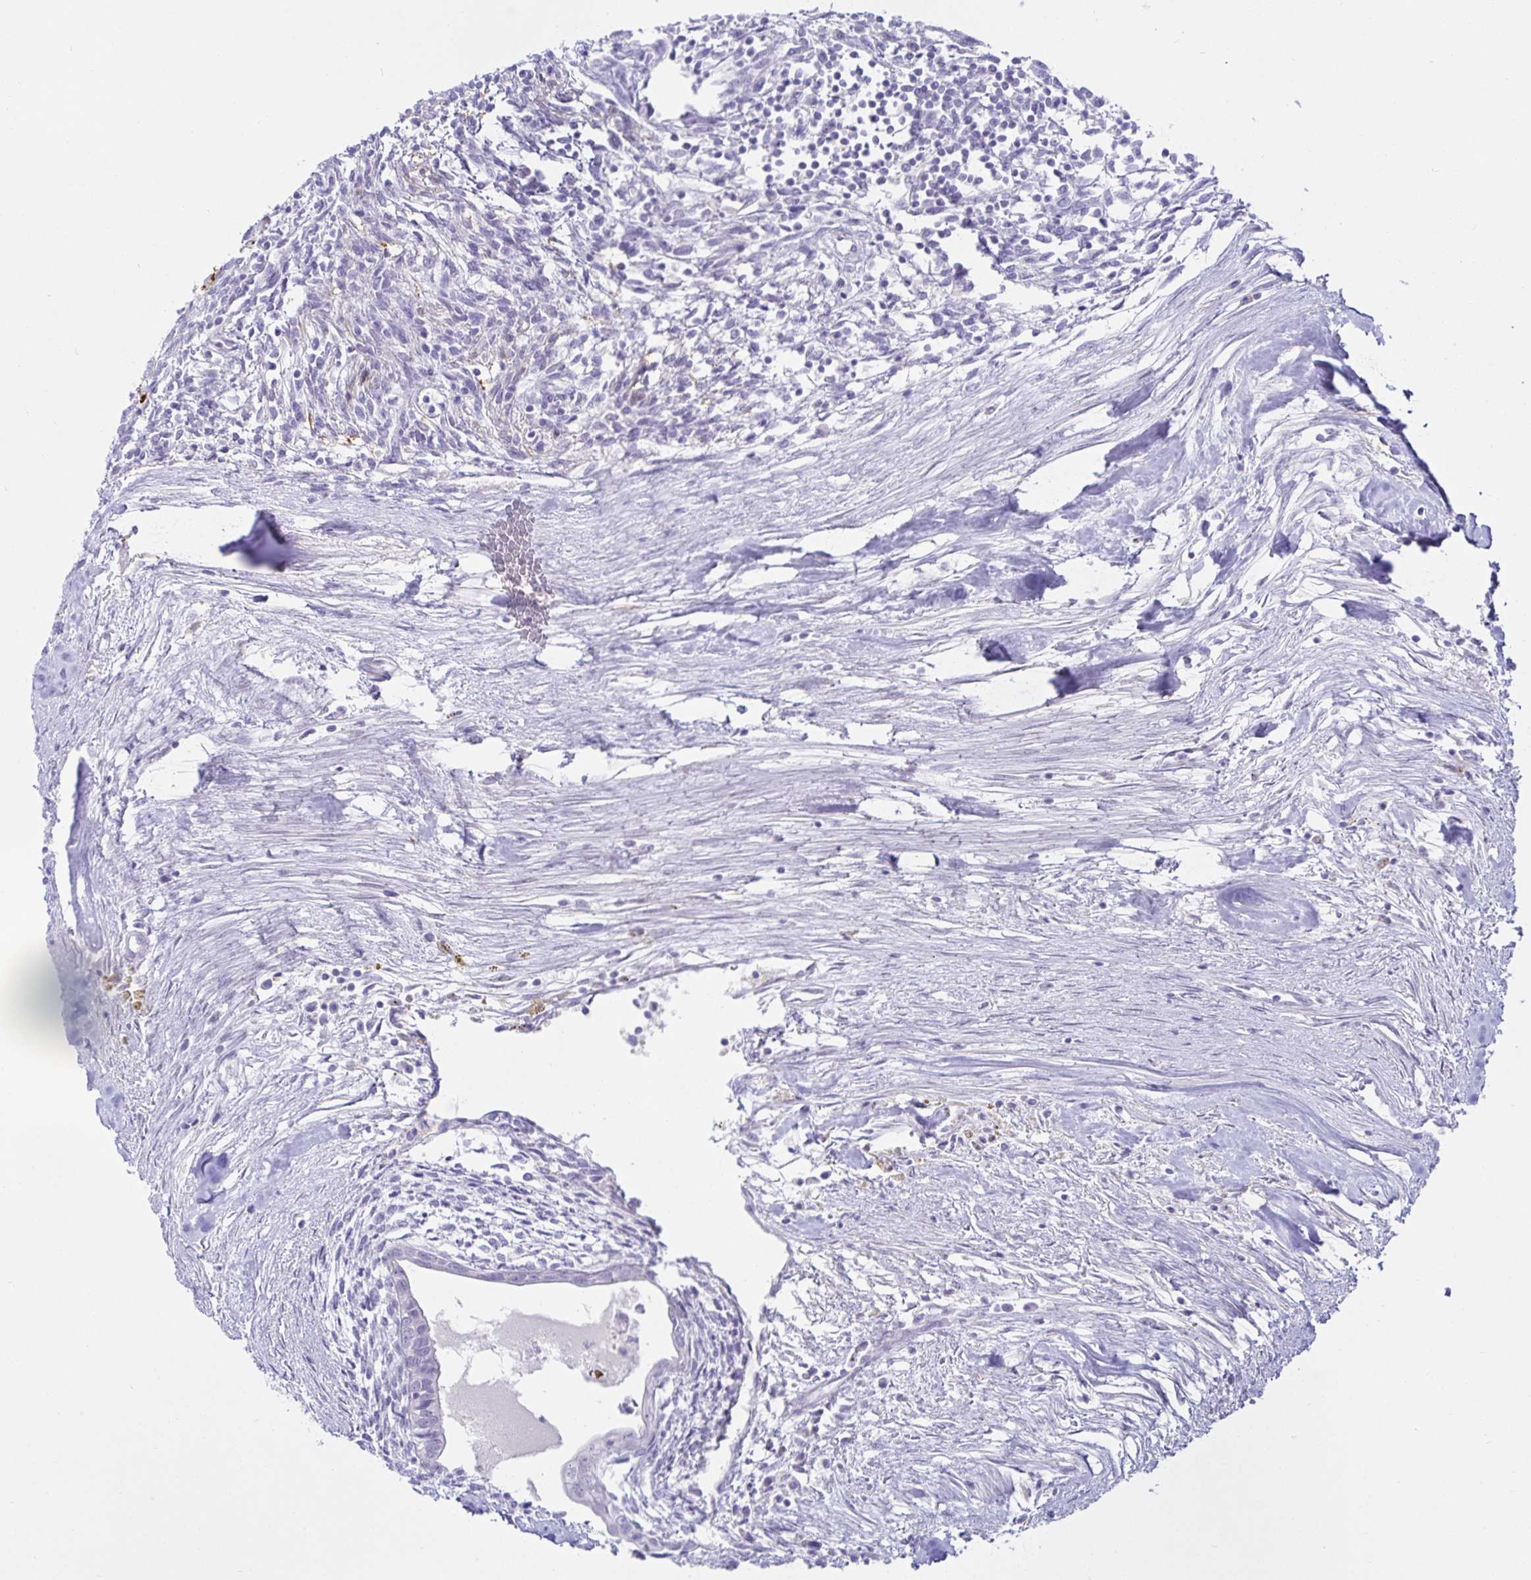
{"staining": {"intensity": "negative", "quantity": "none", "location": "none"}, "tissue": "testis cancer", "cell_type": "Tumor cells", "image_type": "cancer", "snomed": [{"axis": "morphology", "description": "Carcinoma, Embryonal, NOS"}, {"axis": "topography", "description": "Testis"}], "caption": "Testis cancer (embryonal carcinoma) stained for a protein using immunohistochemistry reveals no staining tumor cells.", "gene": "MON2", "patient": {"sex": "male", "age": 37}}